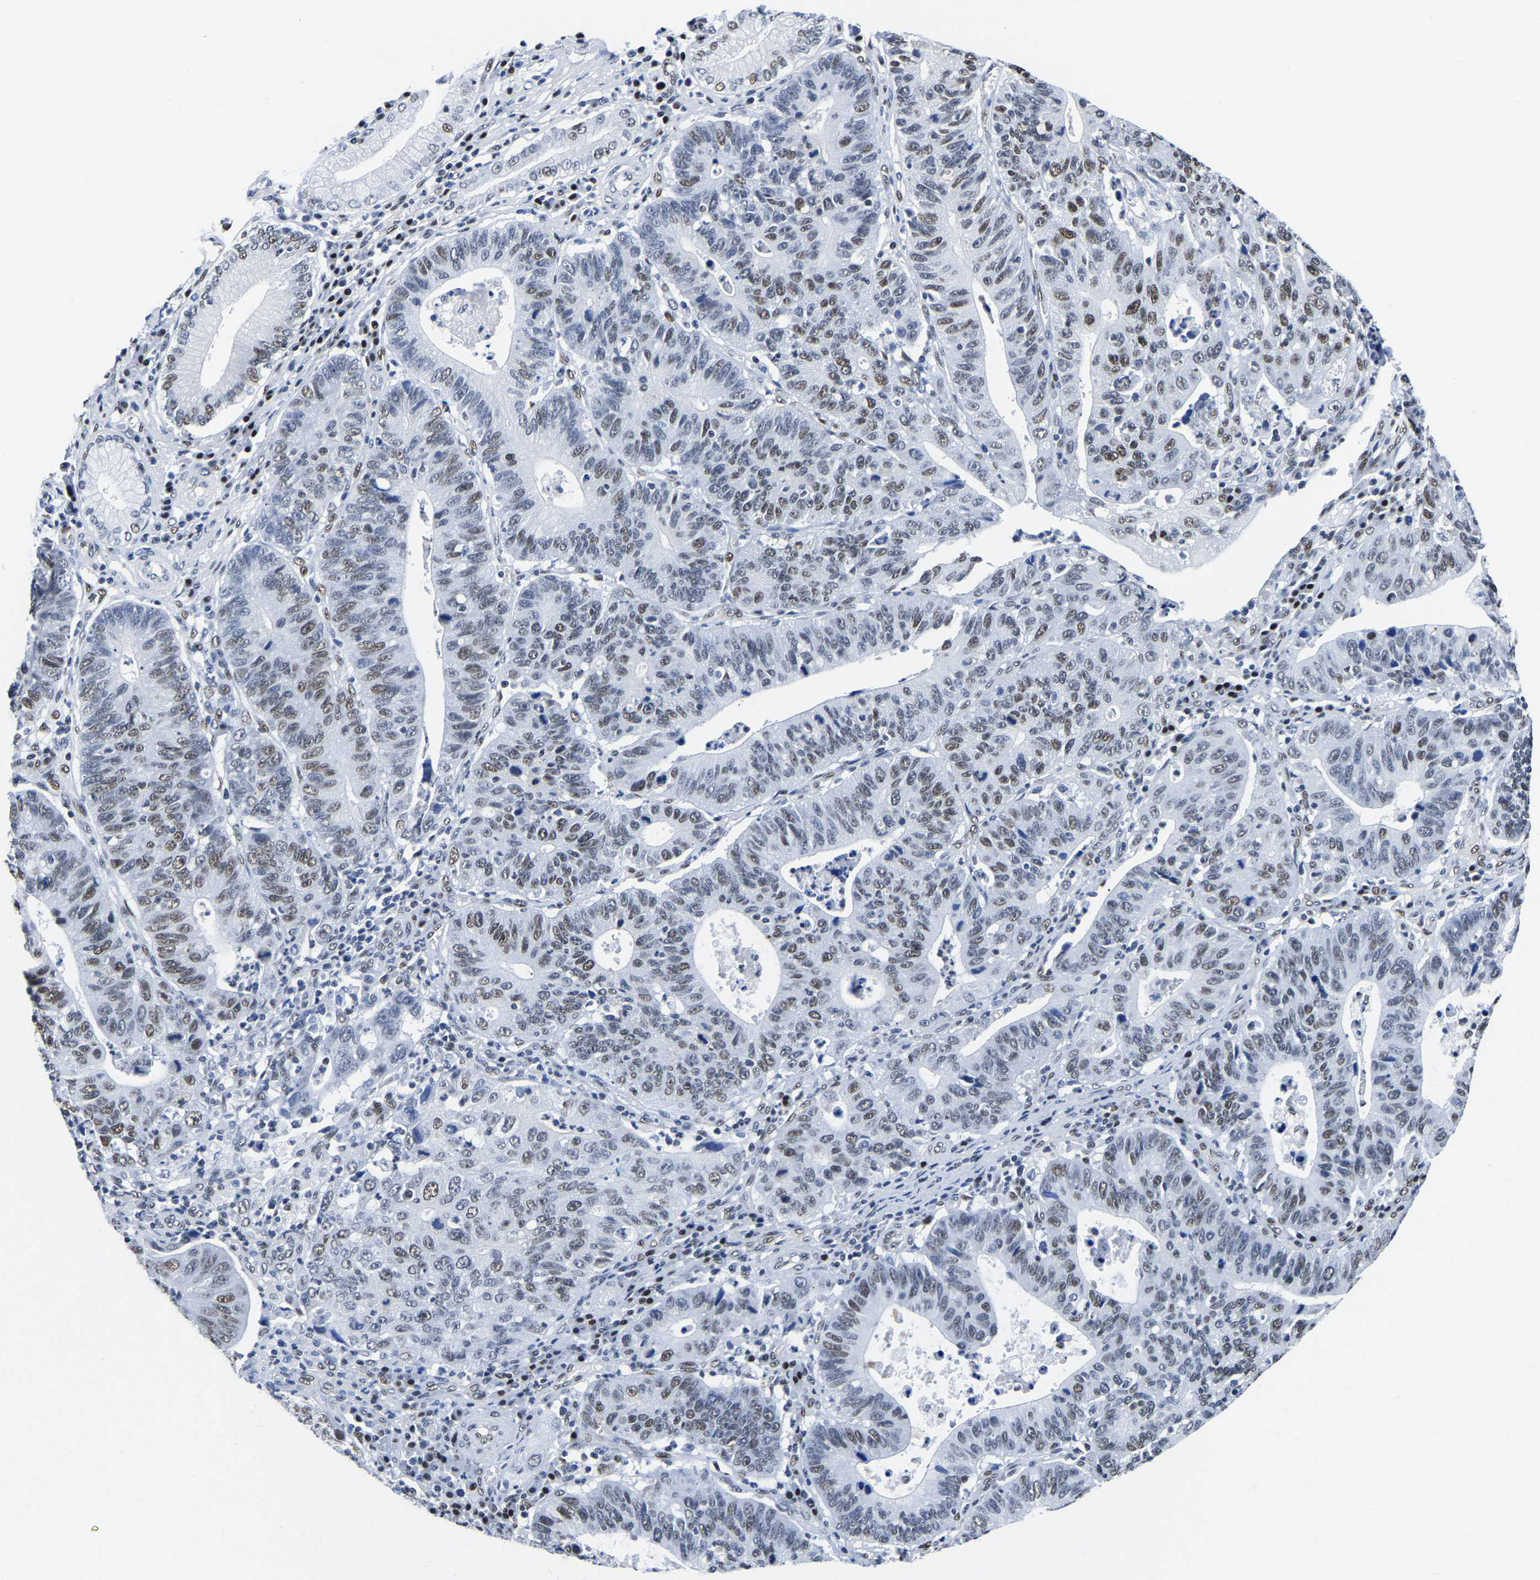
{"staining": {"intensity": "moderate", "quantity": "25%-75%", "location": "nuclear"}, "tissue": "stomach cancer", "cell_type": "Tumor cells", "image_type": "cancer", "snomed": [{"axis": "morphology", "description": "Adenocarcinoma, NOS"}, {"axis": "topography", "description": "Stomach"}], "caption": "Human stomach adenocarcinoma stained with a protein marker reveals moderate staining in tumor cells.", "gene": "UBA1", "patient": {"sex": "male", "age": 59}}